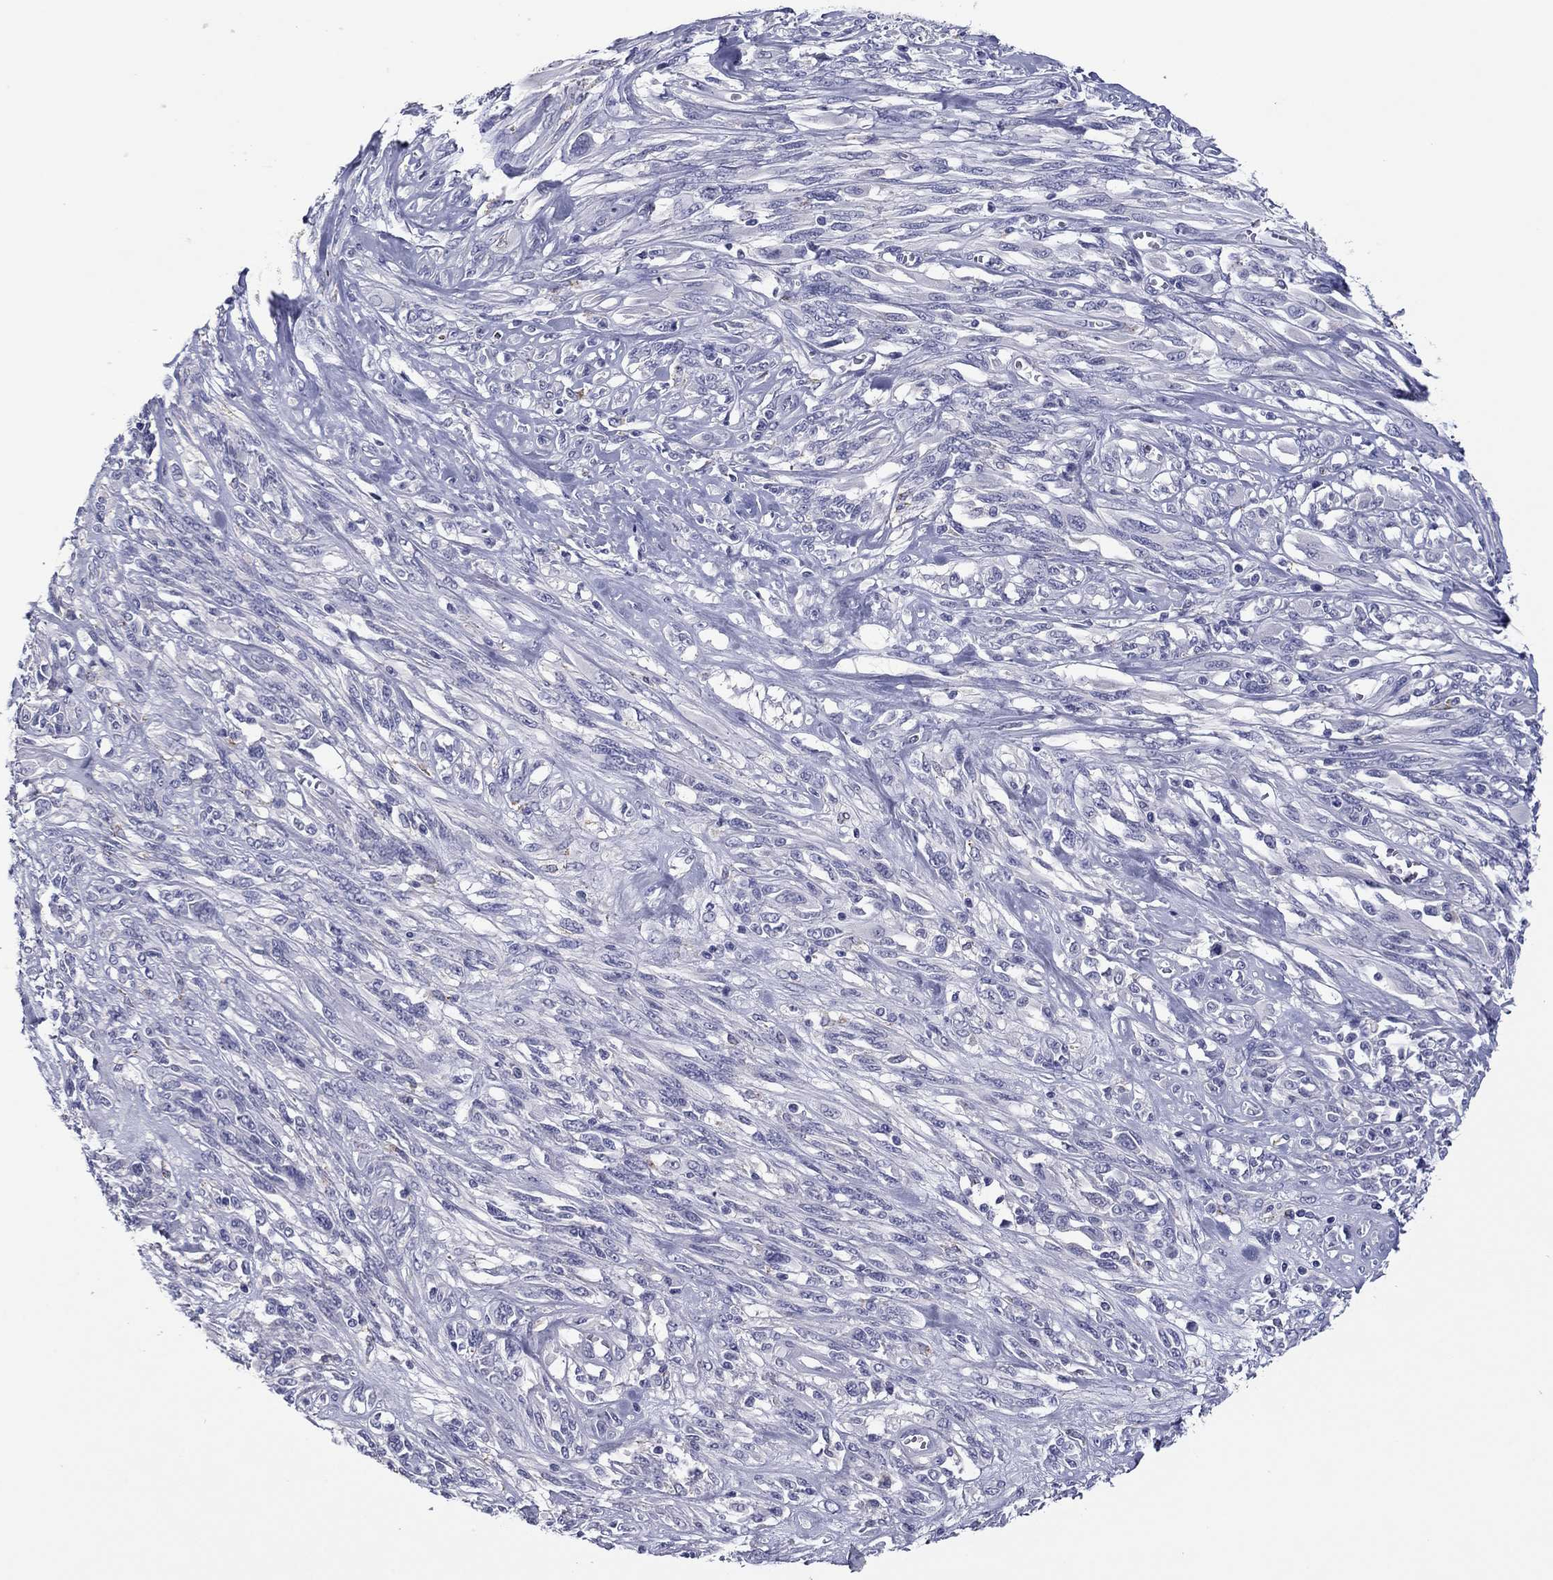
{"staining": {"intensity": "negative", "quantity": "none", "location": "none"}, "tissue": "melanoma", "cell_type": "Tumor cells", "image_type": "cancer", "snomed": [{"axis": "morphology", "description": "Malignant melanoma, NOS"}, {"axis": "topography", "description": "Skin"}], "caption": "Immunohistochemistry of human malignant melanoma demonstrates no staining in tumor cells.", "gene": "TCFL5", "patient": {"sex": "female", "age": 91}}